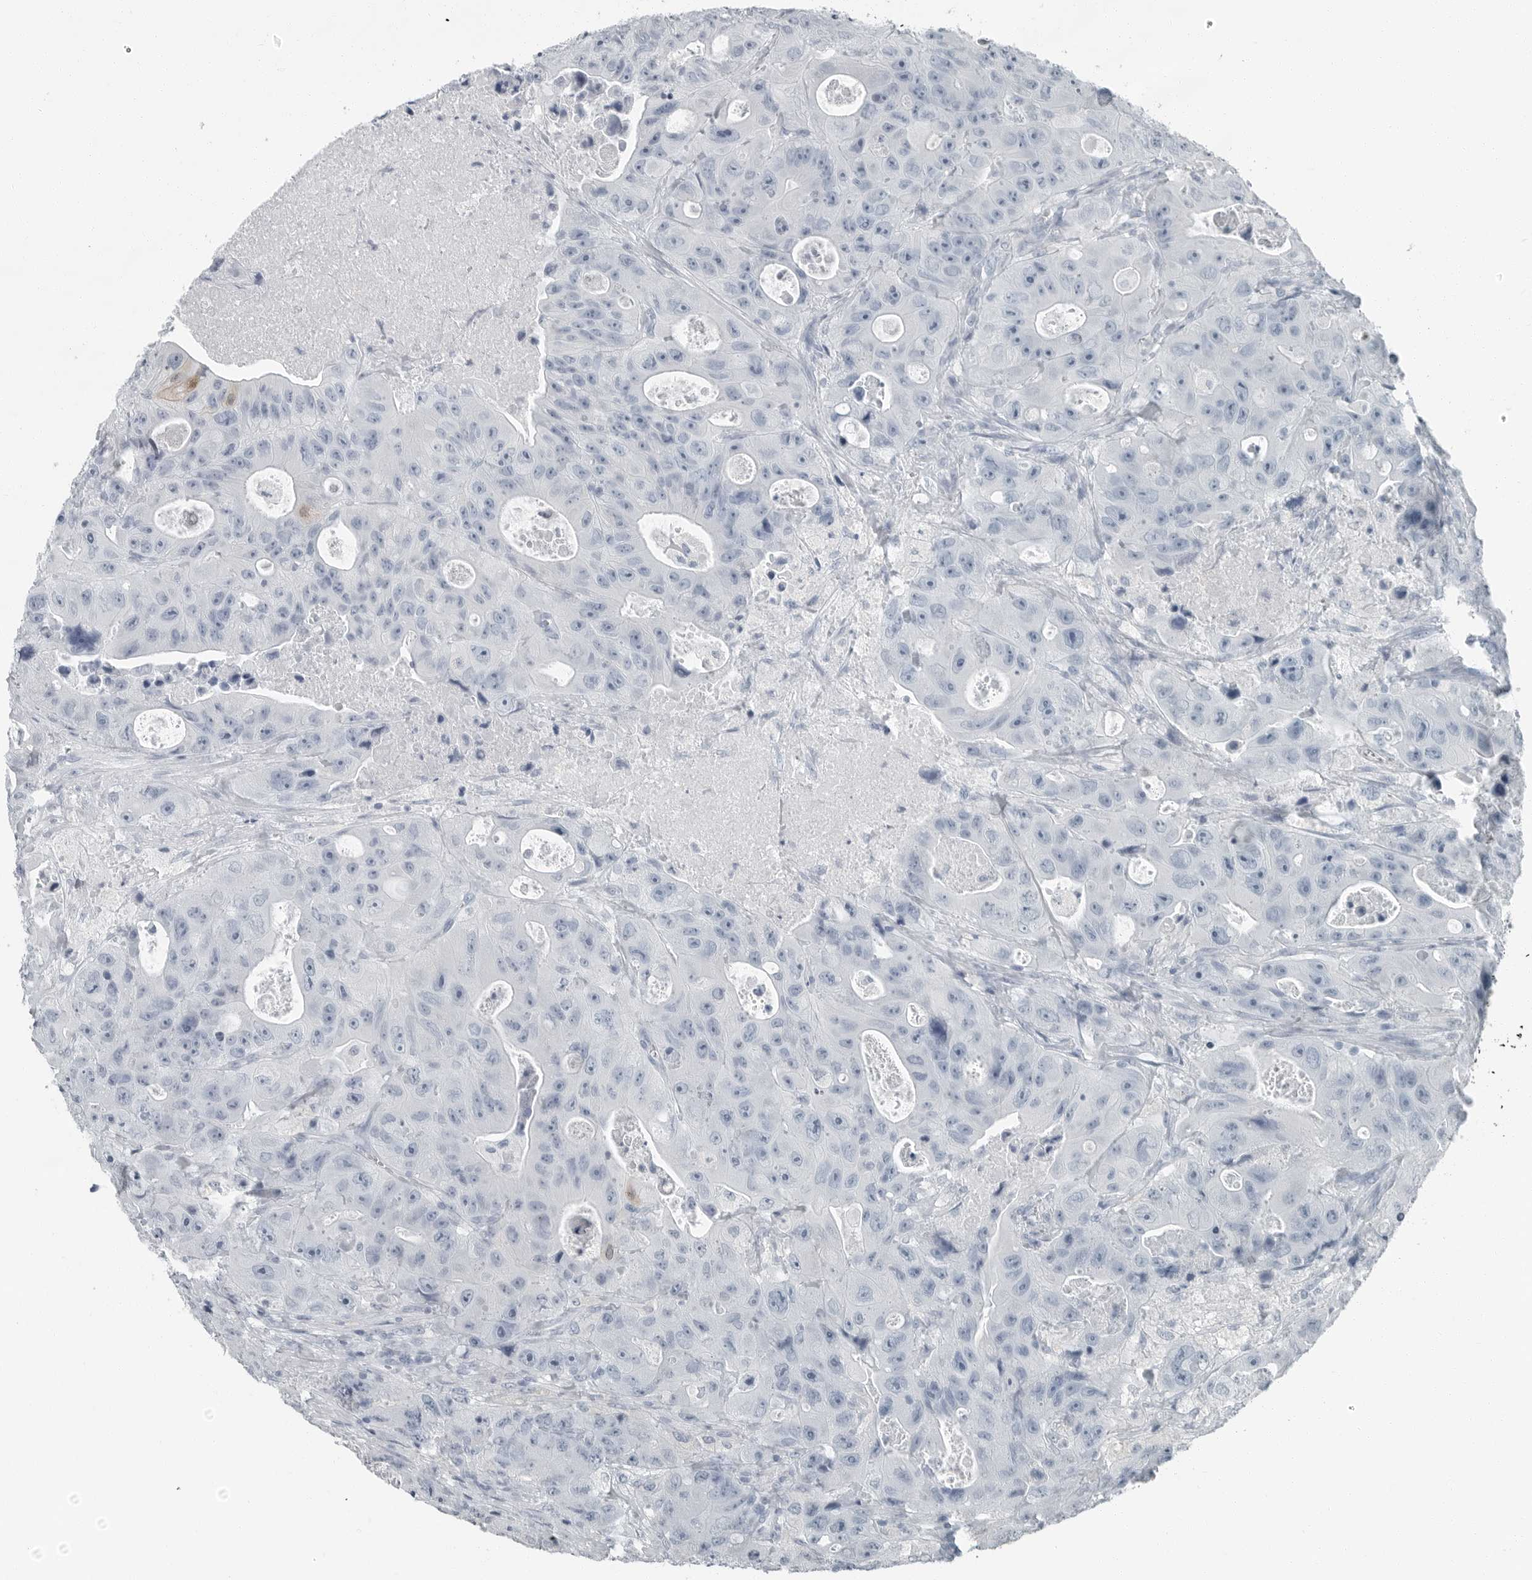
{"staining": {"intensity": "negative", "quantity": "none", "location": "none"}, "tissue": "colorectal cancer", "cell_type": "Tumor cells", "image_type": "cancer", "snomed": [{"axis": "morphology", "description": "Adenocarcinoma, NOS"}, {"axis": "topography", "description": "Colon"}], "caption": "Histopathology image shows no significant protein expression in tumor cells of colorectal adenocarcinoma.", "gene": "FABP6", "patient": {"sex": "female", "age": 46}}